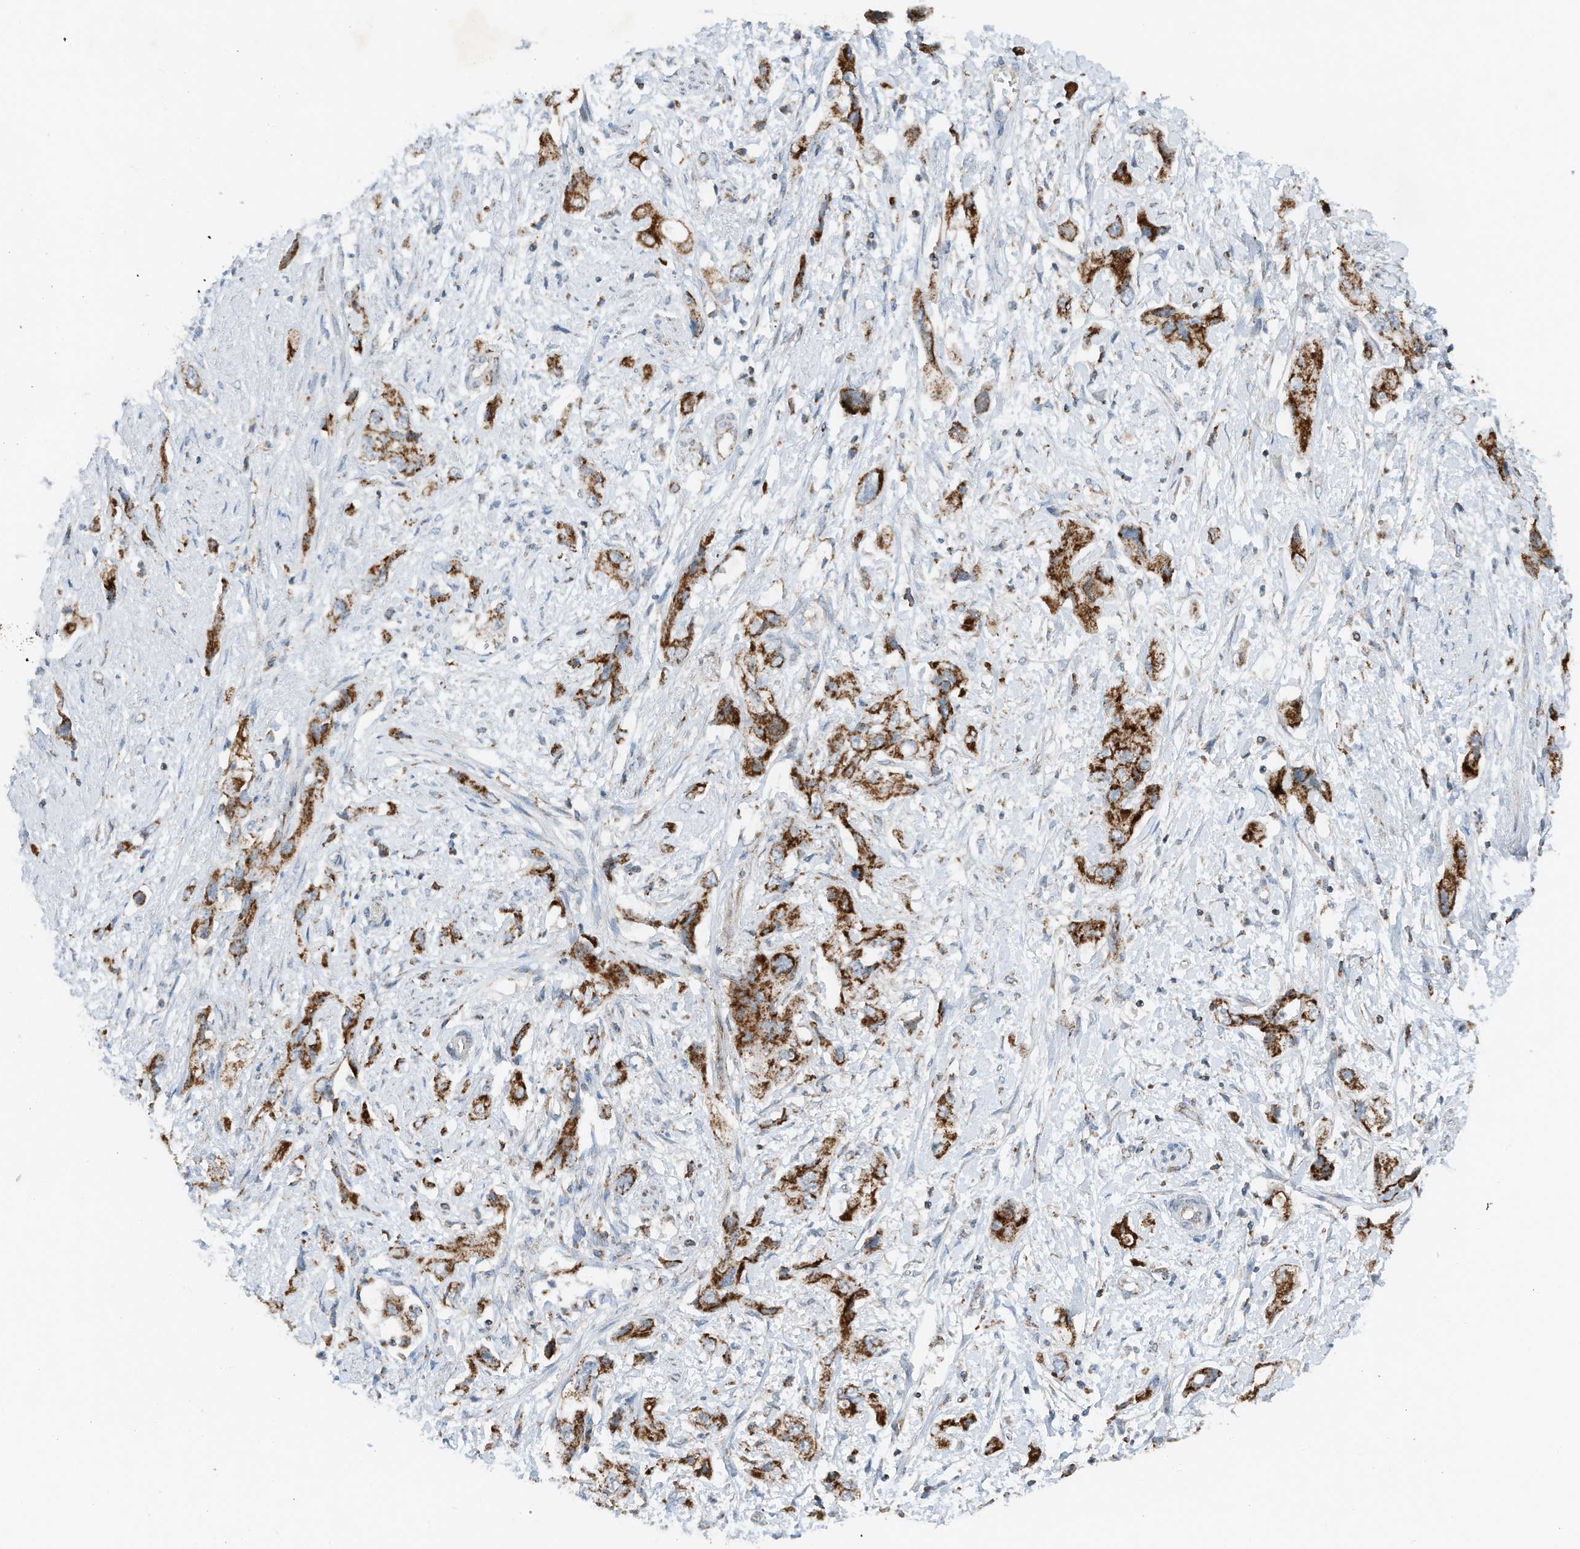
{"staining": {"intensity": "strong", "quantity": ">75%", "location": "cytoplasmic/membranous"}, "tissue": "pancreatic cancer", "cell_type": "Tumor cells", "image_type": "cancer", "snomed": [{"axis": "morphology", "description": "Adenocarcinoma, NOS"}, {"axis": "topography", "description": "Pancreas"}], "caption": "There is high levels of strong cytoplasmic/membranous staining in tumor cells of pancreatic adenocarcinoma, as demonstrated by immunohistochemical staining (brown color).", "gene": "RMND1", "patient": {"sex": "female", "age": 73}}